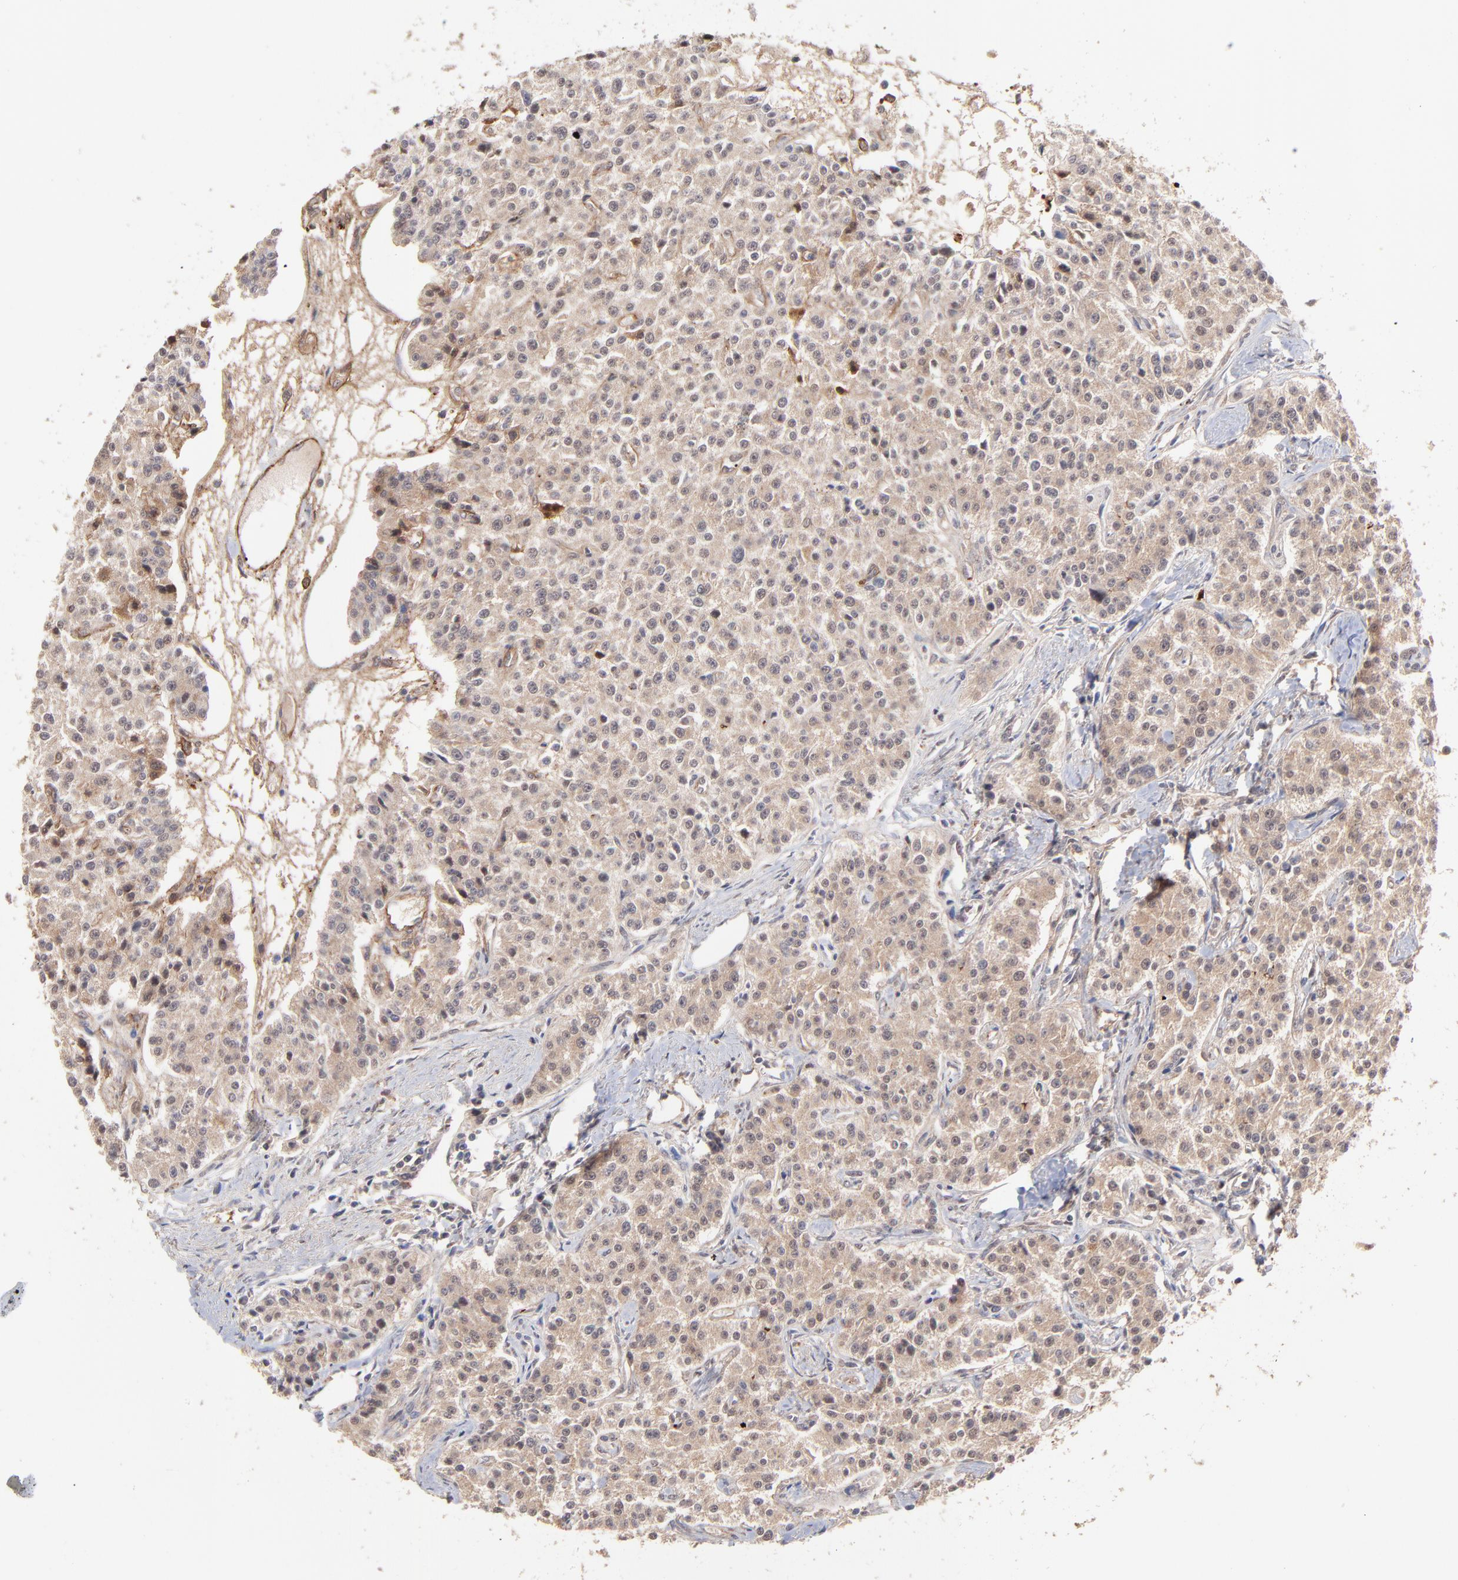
{"staining": {"intensity": "weak", "quantity": ">75%", "location": "cytoplasmic/membranous"}, "tissue": "carcinoid", "cell_type": "Tumor cells", "image_type": "cancer", "snomed": [{"axis": "morphology", "description": "Carcinoid, malignant, NOS"}, {"axis": "topography", "description": "Stomach"}], "caption": "A photomicrograph of human malignant carcinoid stained for a protein shows weak cytoplasmic/membranous brown staining in tumor cells.", "gene": "PSMD14", "patient": {"sex": "female", "age": 76}}